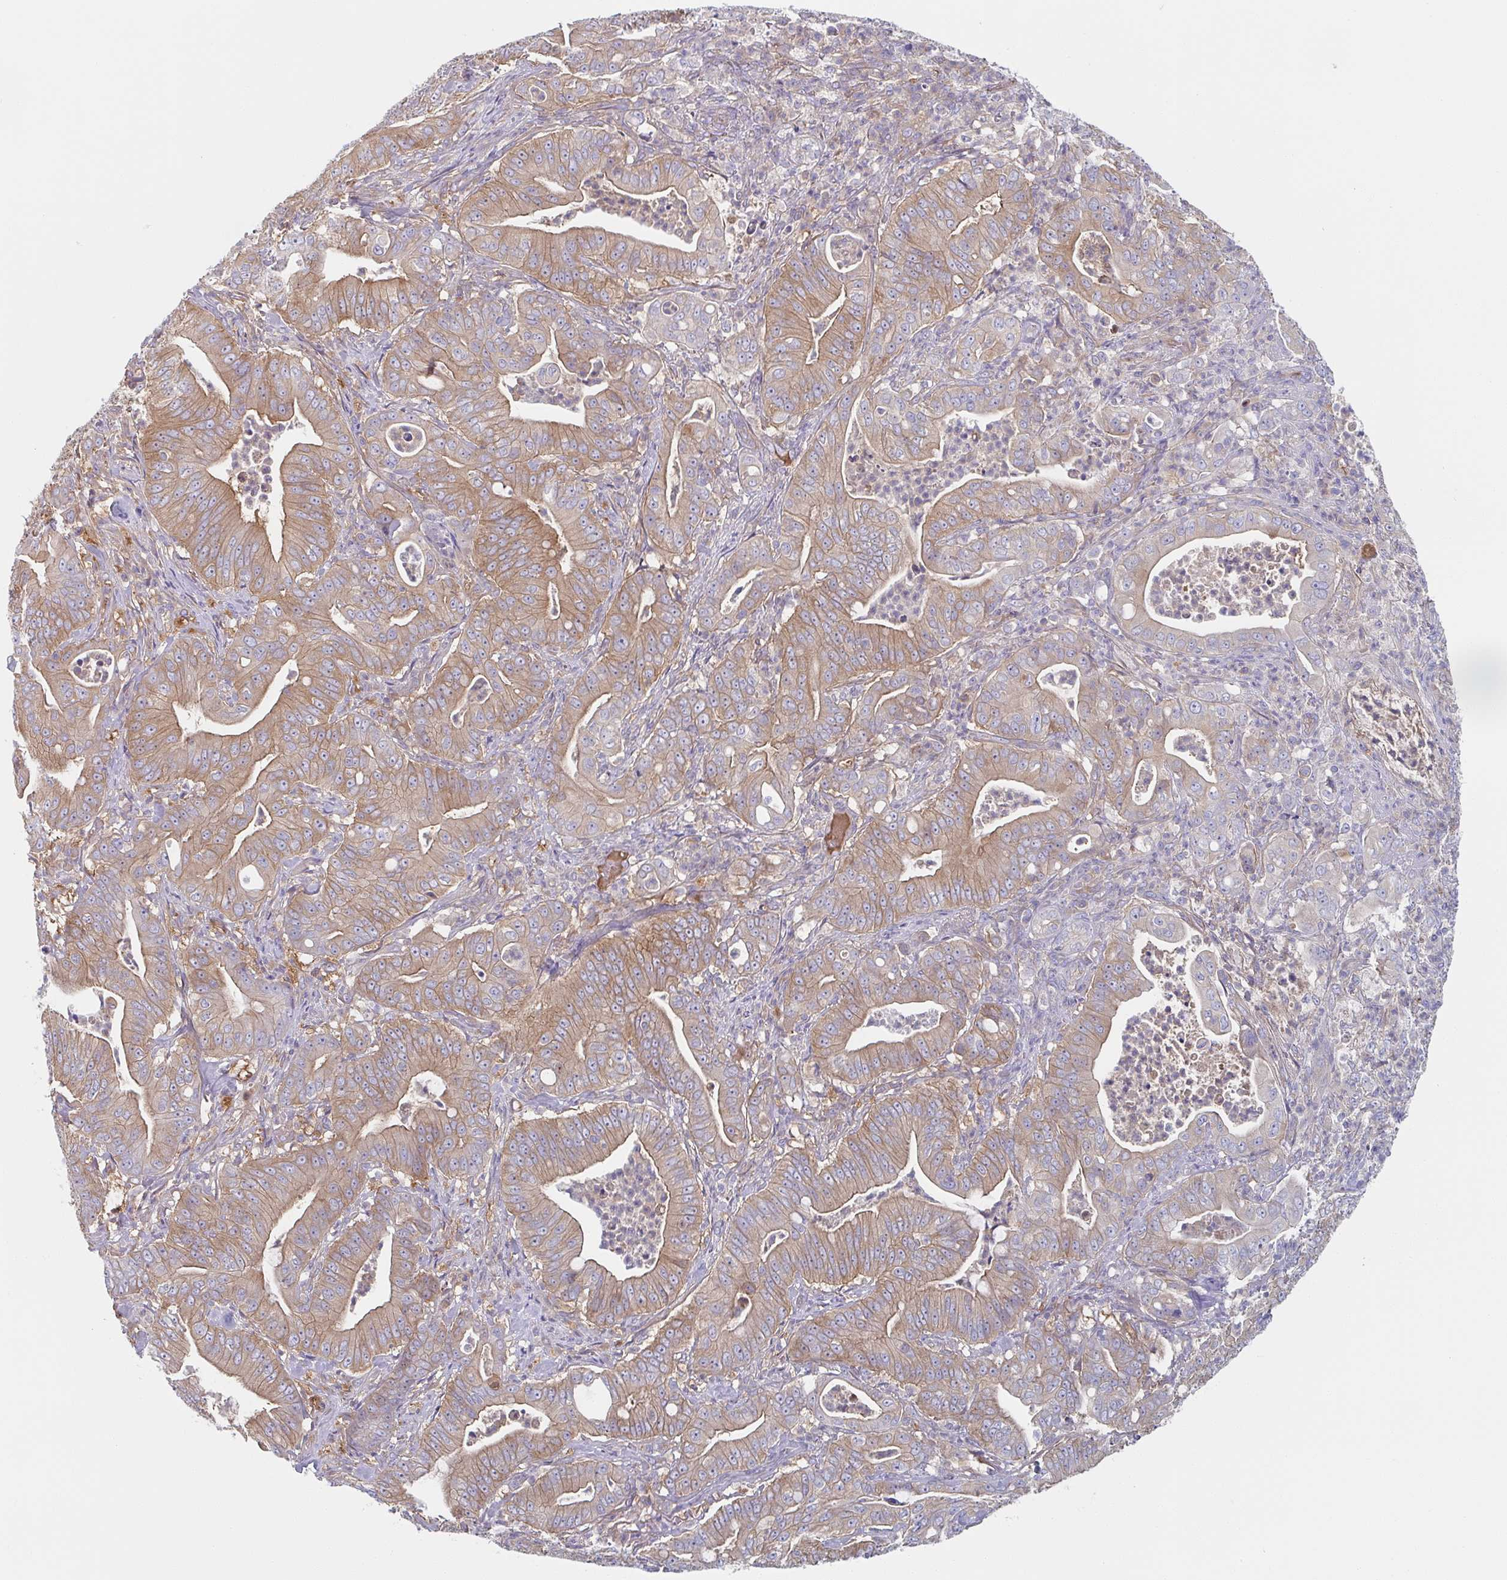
{"staining": {"intensity": "moderate", "quantity": ">75%", "location": "cytoplasmic/membranous"}, "tissue": "pancreatic cancer", "cell_type": "Tumor cells", "image_type": "cancer", "snomed": [{"axis": "morphology", "description": "Adenocarcinoma, NOS"}, {"axis": "topography", "description": "Pancreas"}], "caption": "Immunohistochemical staining of pancreatic cancer (adenocarcinoma) shows medium levels of moderate cytoplasmic/membranous staining in about >75% of tumor cells.", "gene": "AMPD2", "patient": {"sex": "male", "age": 71}}